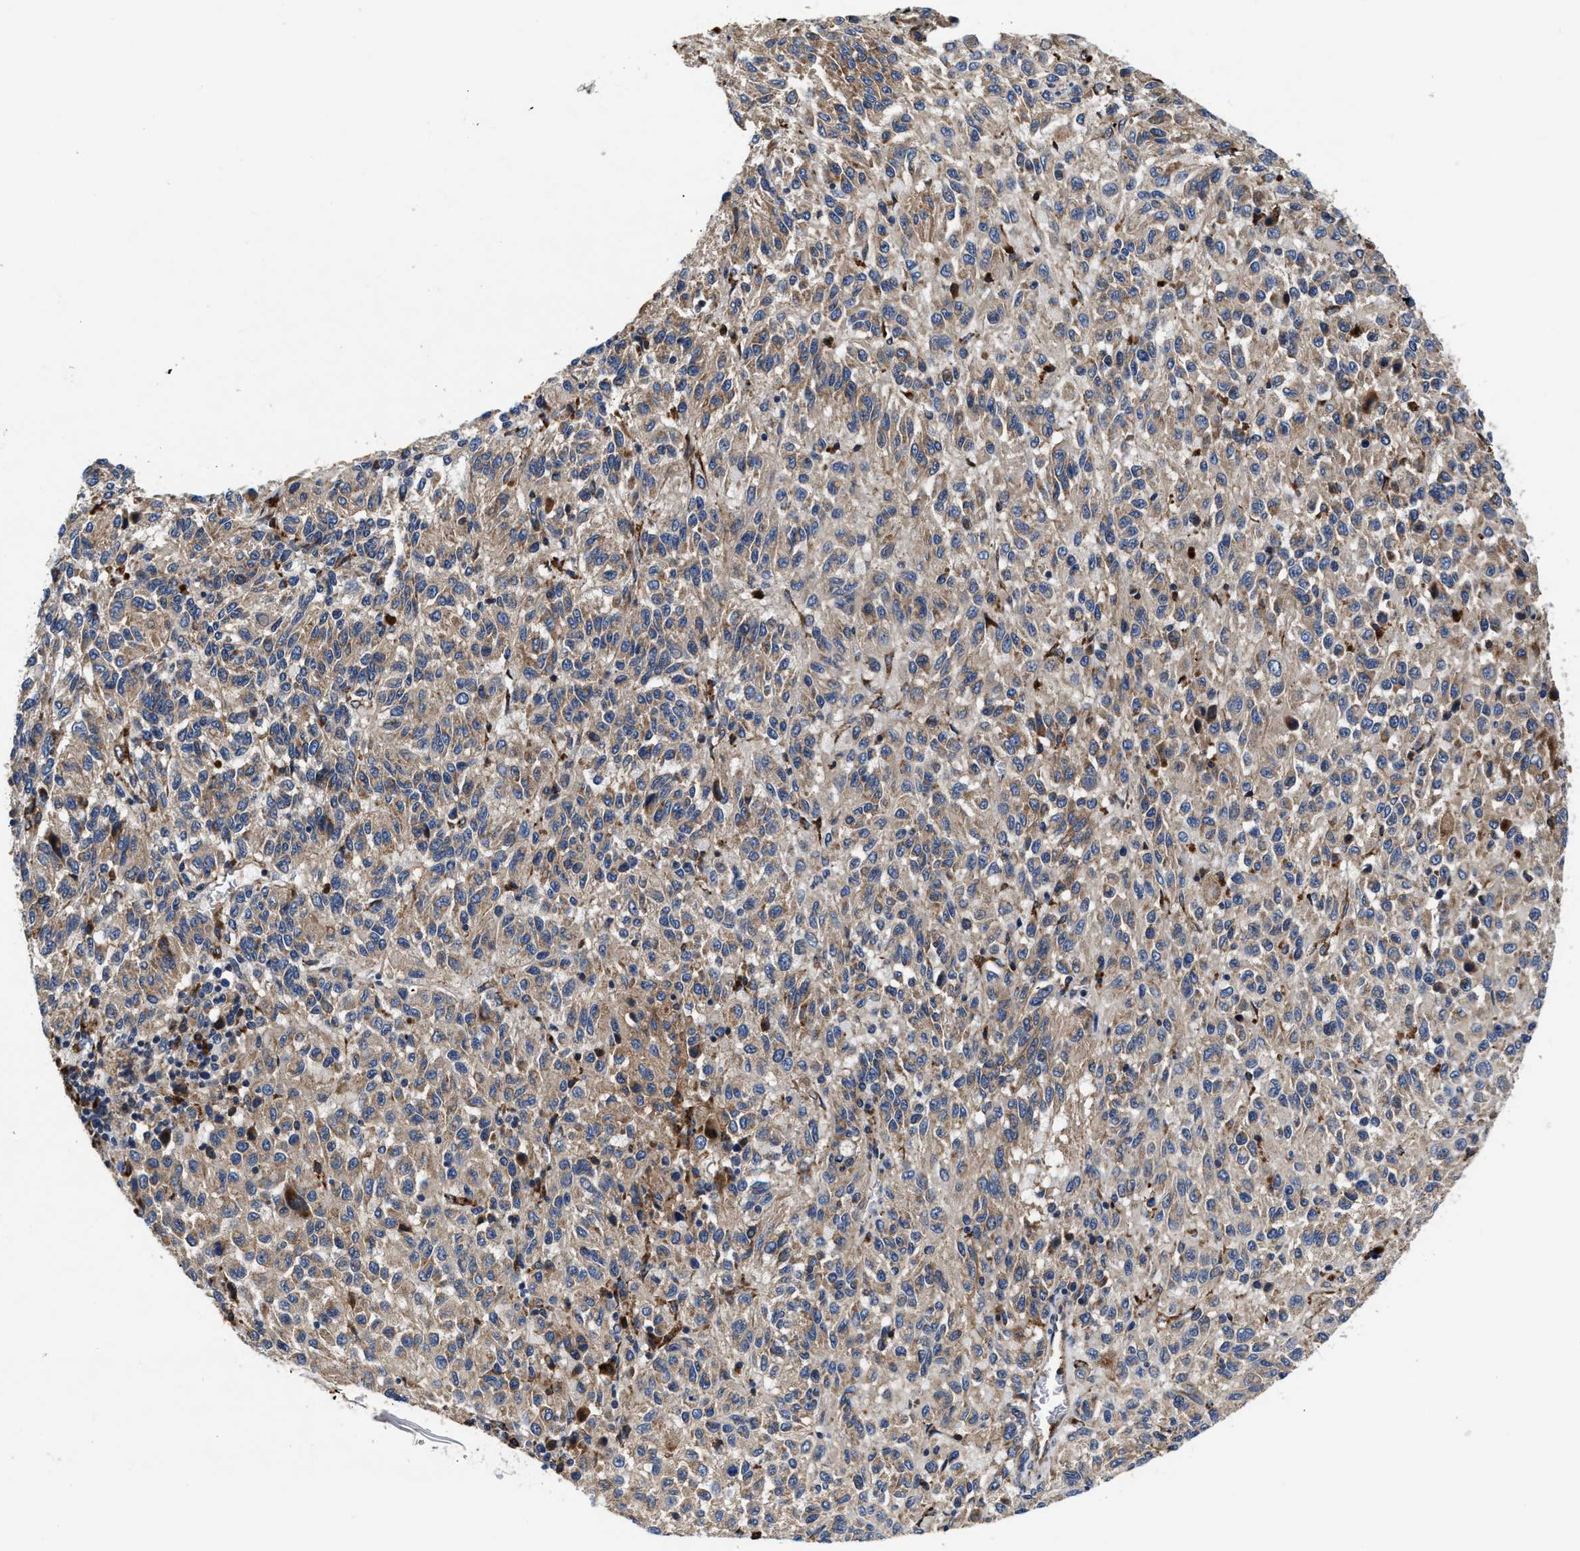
{"staining": {"intensity": "weak", "quantity": ">75%", "location": "cytoplasmic/membranous"}, "tissue": "melanoma", "cell_type": "Tumor cells", "image_type": "cancer", "snomed": [{"axis": "morphology", "description": "Malignant melanoma, Metastatic site"}, {"axis": "topography", "description": "Lung"}], "caption": "Immunohistochemistry of melanoma exhibits low levels of weak cytoplasmic/membranous positivity in approximately >75% of tumor cells.", "gene": "SLC12A2", "patient": {"sex": "male", "age": 64}}